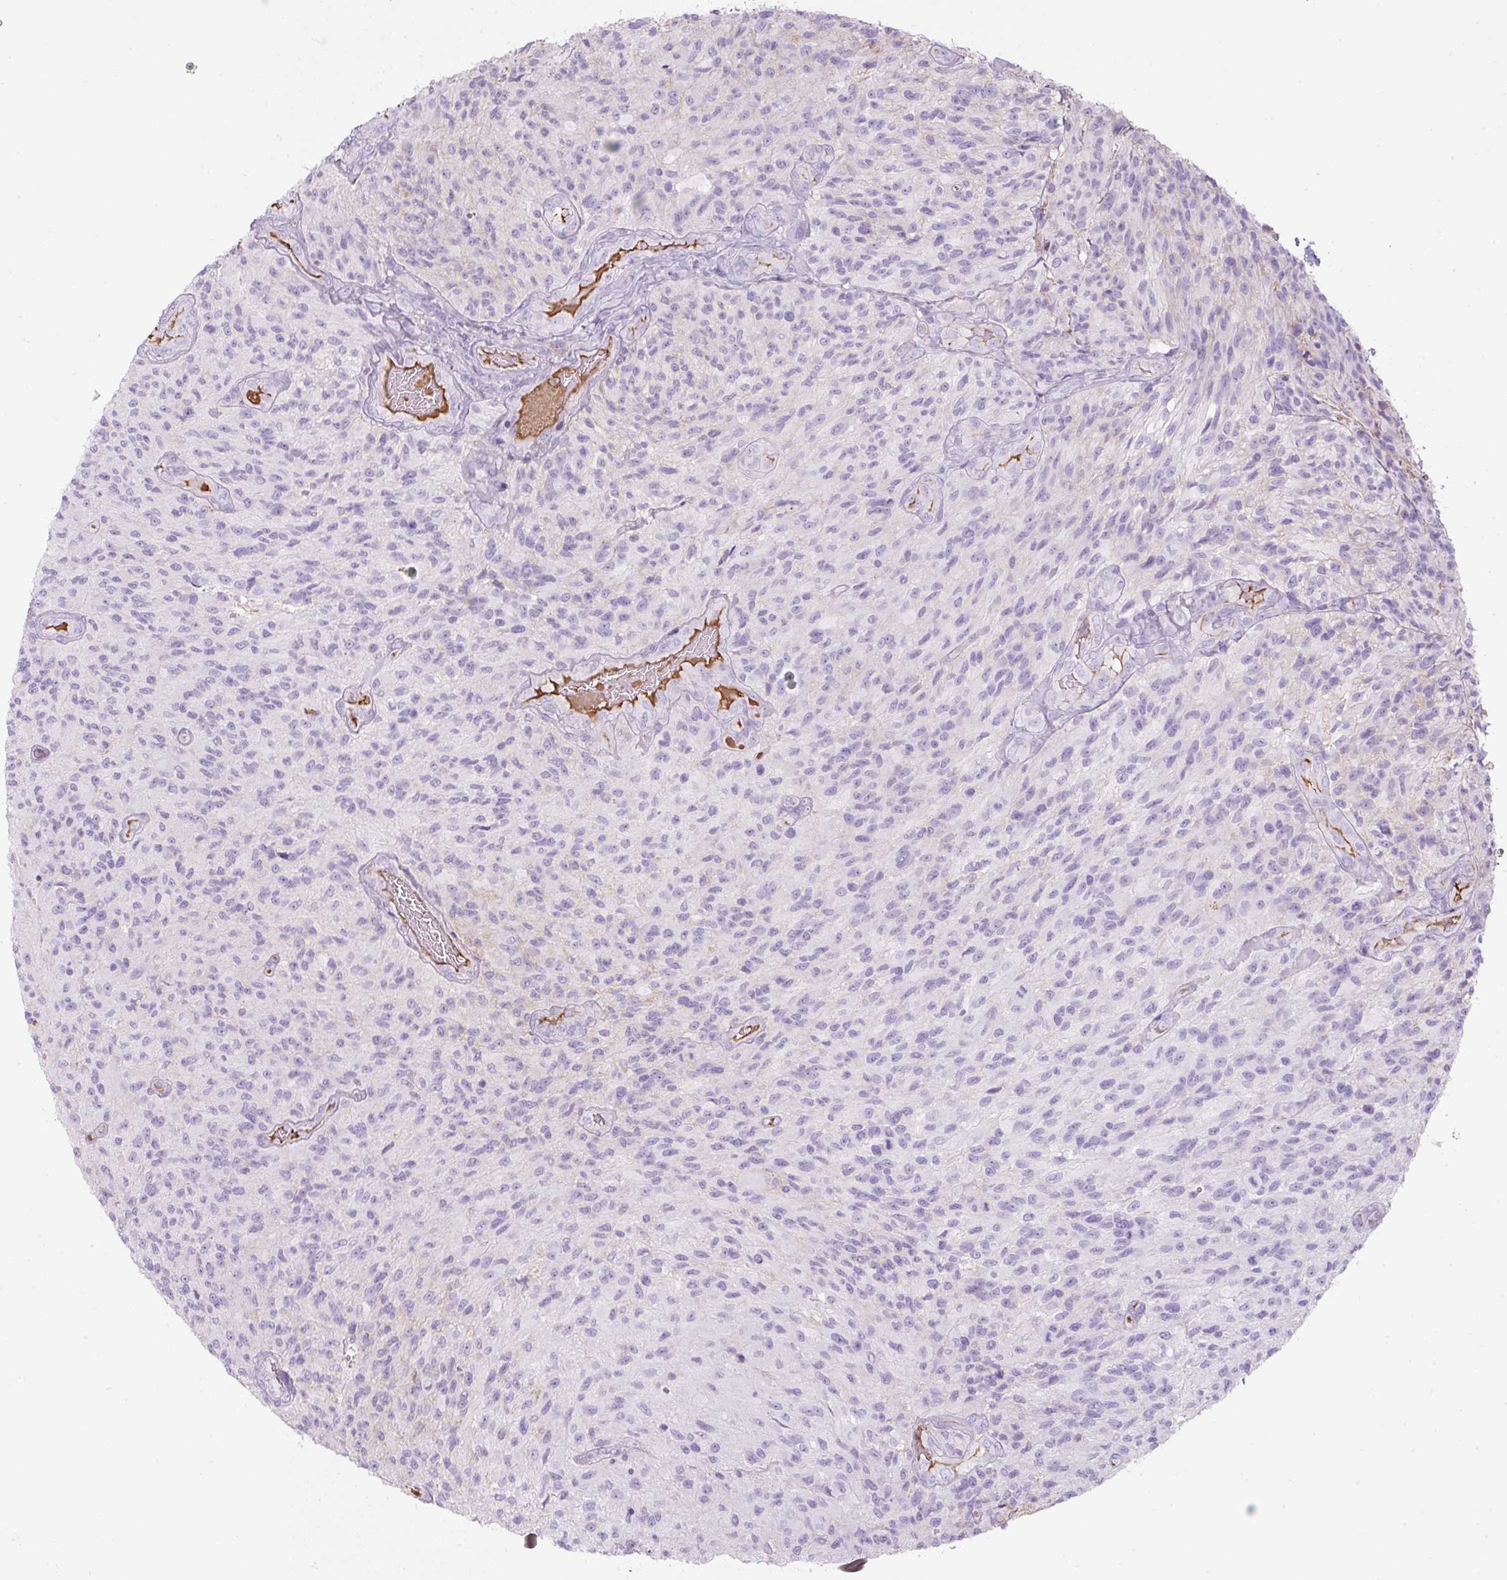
{"staining": {"intensity": "negative", "quantity": "none", "location": "none"}, "tissue": "glioma", "cell_type": "Tumor cells", "image_type": "cancer", "snomed": [{"axis": "morphology", "description": "Normal tissue, NOS"}, {"axis": "morphology", "description": "Glioma, malignant, High grade"}, {"axis": "topography", "description": "Cerebral cortex"}], "caption": "An IHC histopathology image of high-grade glioma (malignant) is shown. There is no staining in tumor cells of high-grade glioma (malignant).", "gene": "APOA1", "patient": {"sex": "male", "age": 56}}